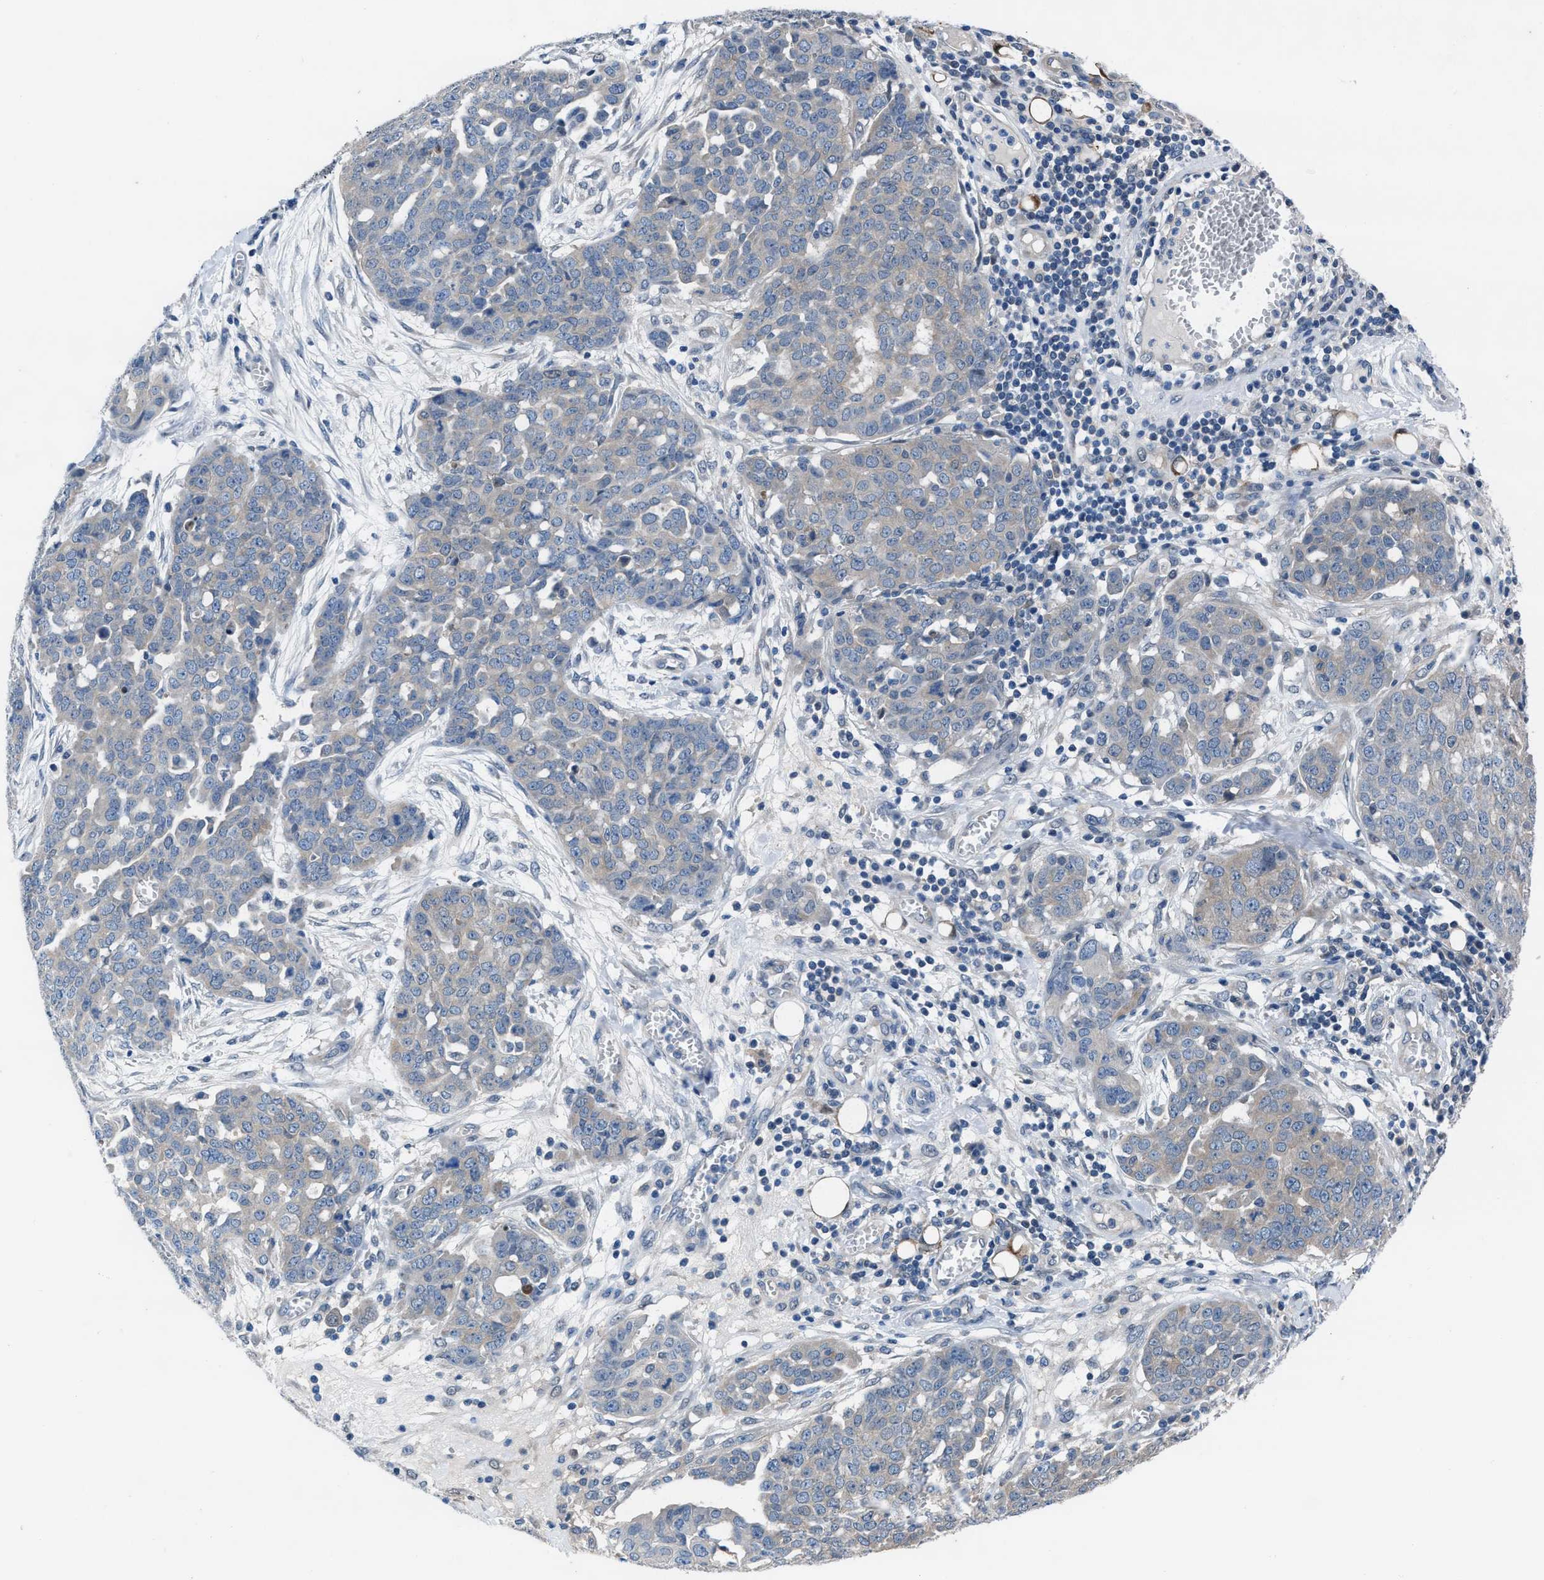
{"staining": {"intensity": "negative", "quantity": "none", "location": "none"}, "tissue": "ovarian cancer", "cell_type": "Tumor cells", "image_type": "cancer", "snomed": [{"axis": "morphology", "description": "Cystadenocarcinoma, serous, NOS"}, {"axis": "topography", "description": "Soft tissue"}, {"axis": "topography", "description": "Ovary"}], "caption": "Human serous cystadenocarcinoma (ovarian) stained for a protein using IHC reveals no staining in tumor cells.", "gene": "NUDT5", "patient": {"sex": "female", "age": 57}}